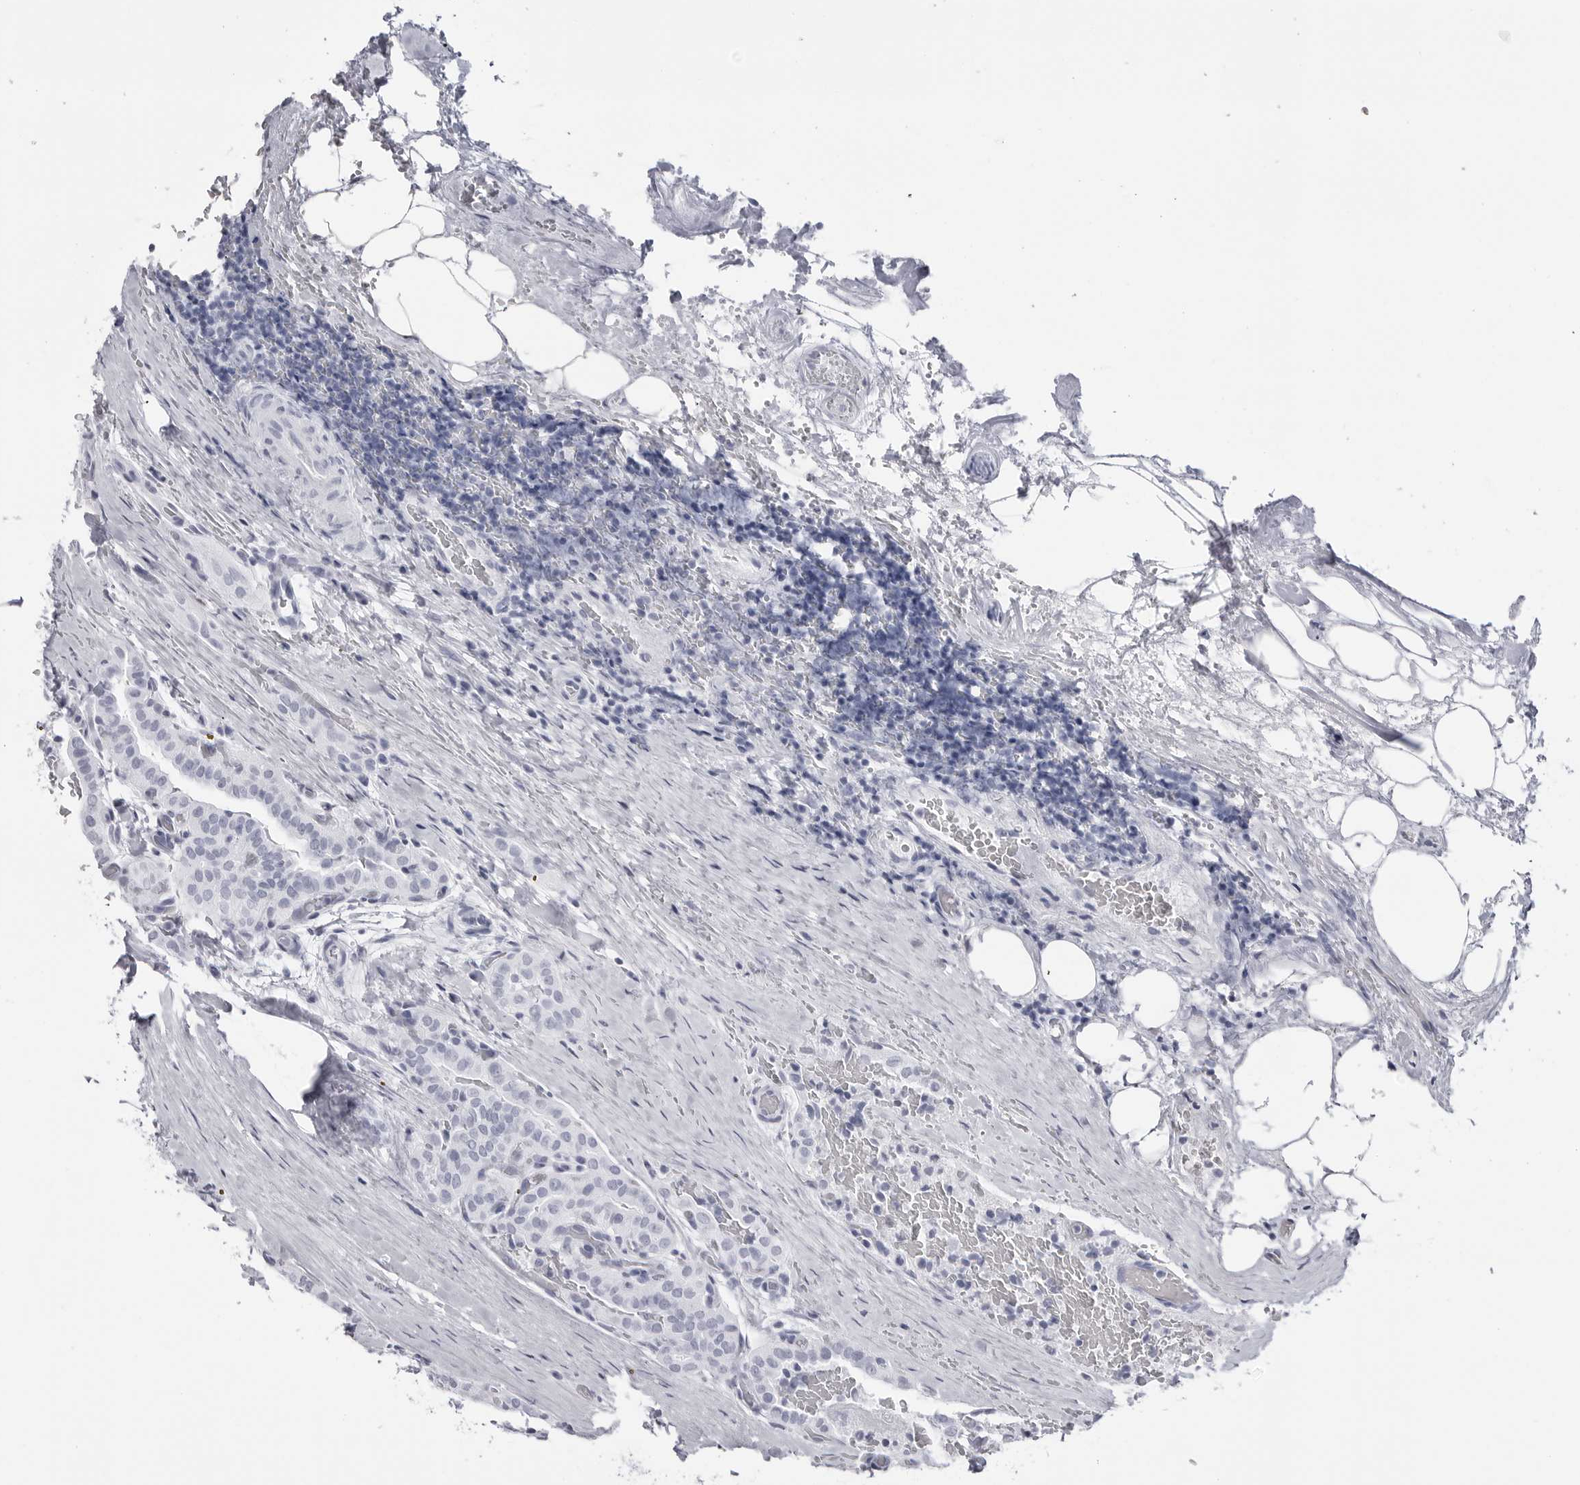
{"staining": {"intensity": "negative", "quantity": "none", "location": "none"}, "tissue": "thyroid cancer", "cell_type": "Tumor cells", "image_type": "cancer", "snomed": [{"axis": "morphology", "description": "Papillary adenocarcinoma, NOS"}, {"axis": "topography", "description": "Thyroid gland"}], "caption": "IHC of human papillary adenocarcinoma (thyroid) displays no staining in tumor cells. (Immunohistochemistry, brightfield microscopy, high magnification).", "gene": "CST2", "patient": {"sex": "male", "age": 77}}